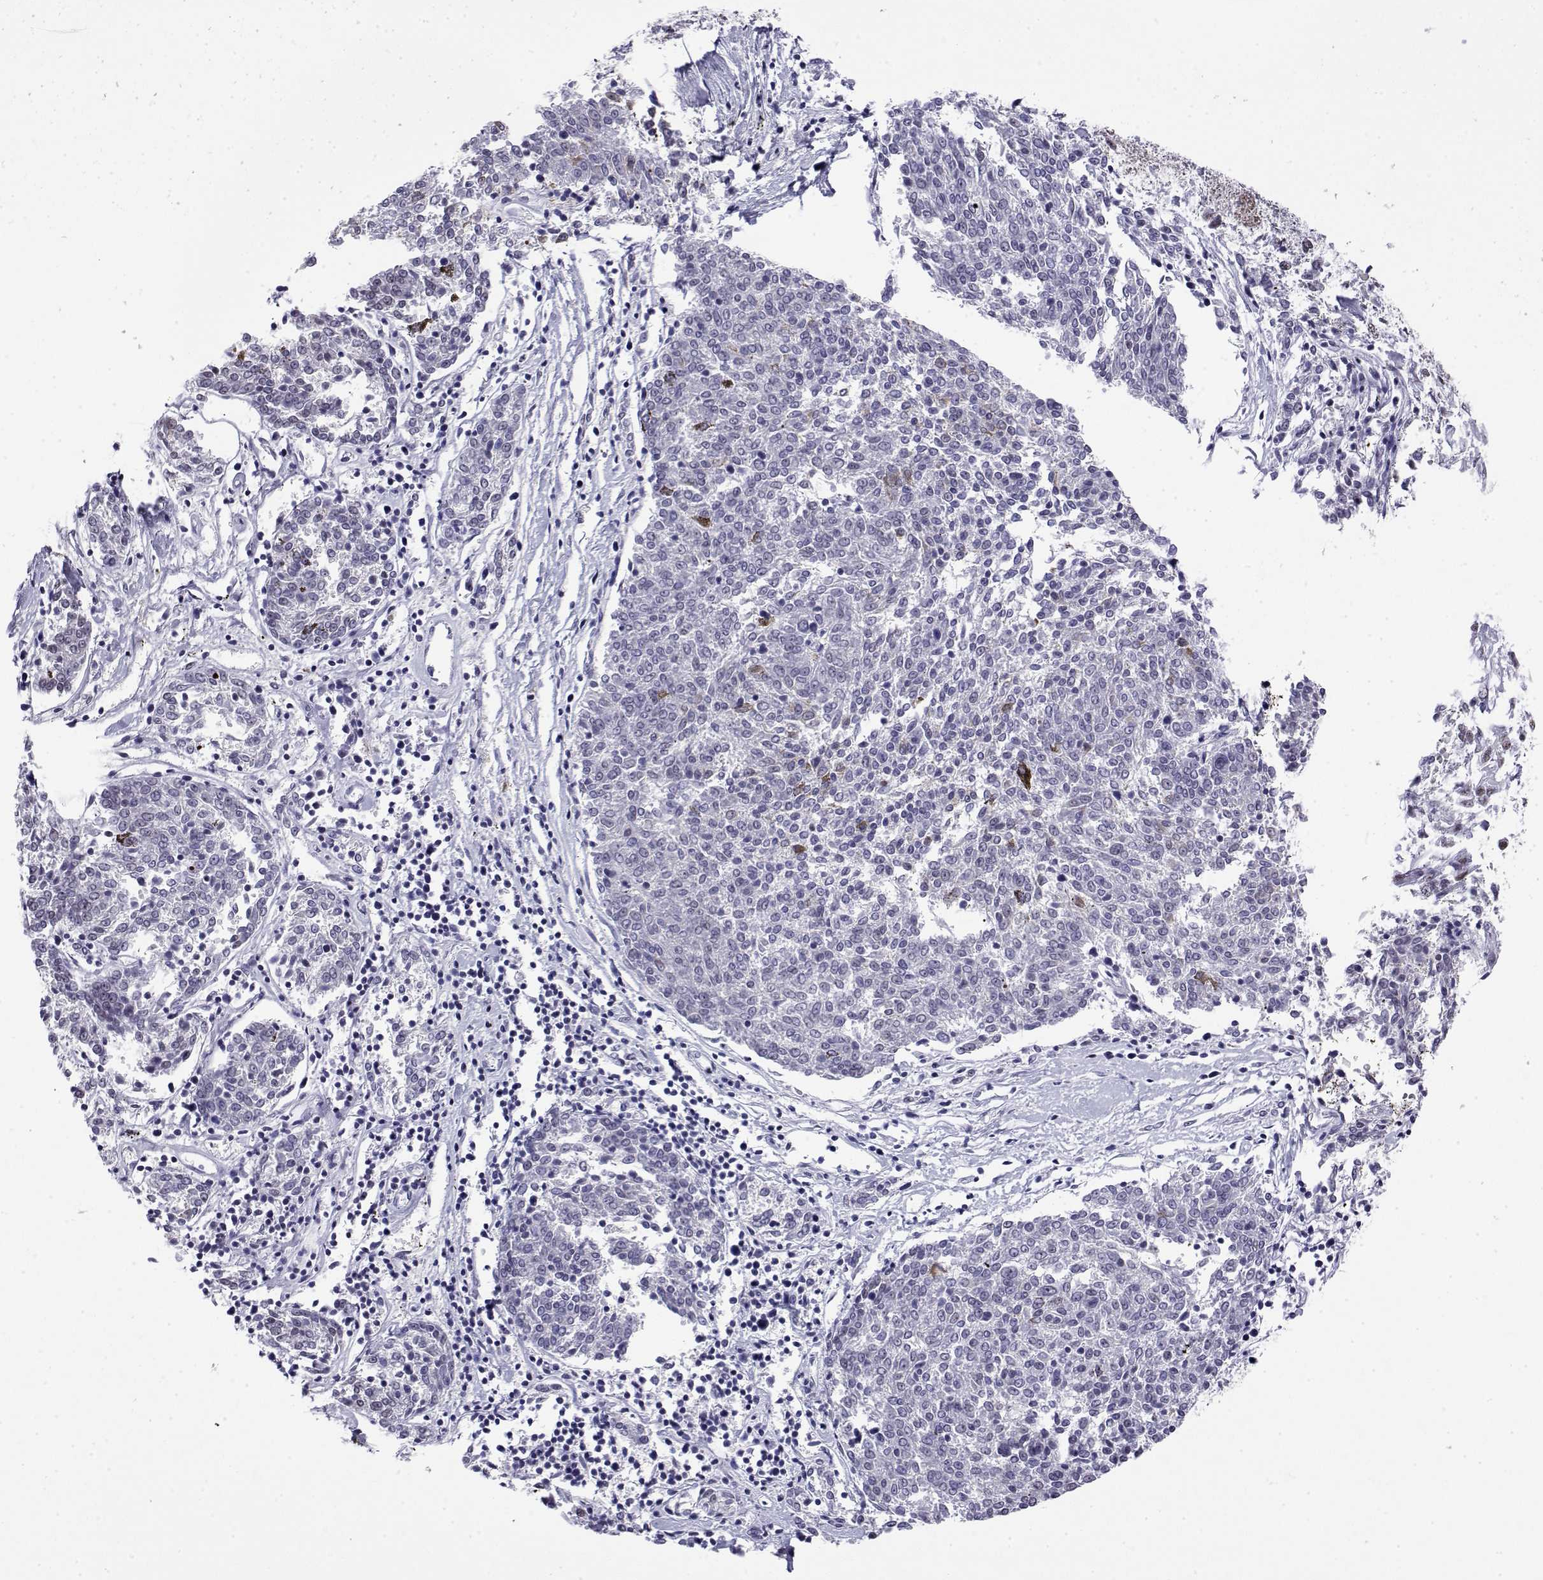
{"staining": {"intensity": "negative", "quantity": "none", "location": "none"}, "tissue": "melanoma", "cell_type": "Tumor cells", "image_type": "cancer", "snomed": [{"axis": "morphology", "description": "Malignant melanoma, NOS"}, {"axis": "topography", "description": "Skin"}], "caption": "Melanoma was stained to show a protein in brown. There is no significant expression in tumor cells. (DAB IHC, high magnification).", "gene": "POLDIP3", "patient": {"sex": "female", "age": 72}}